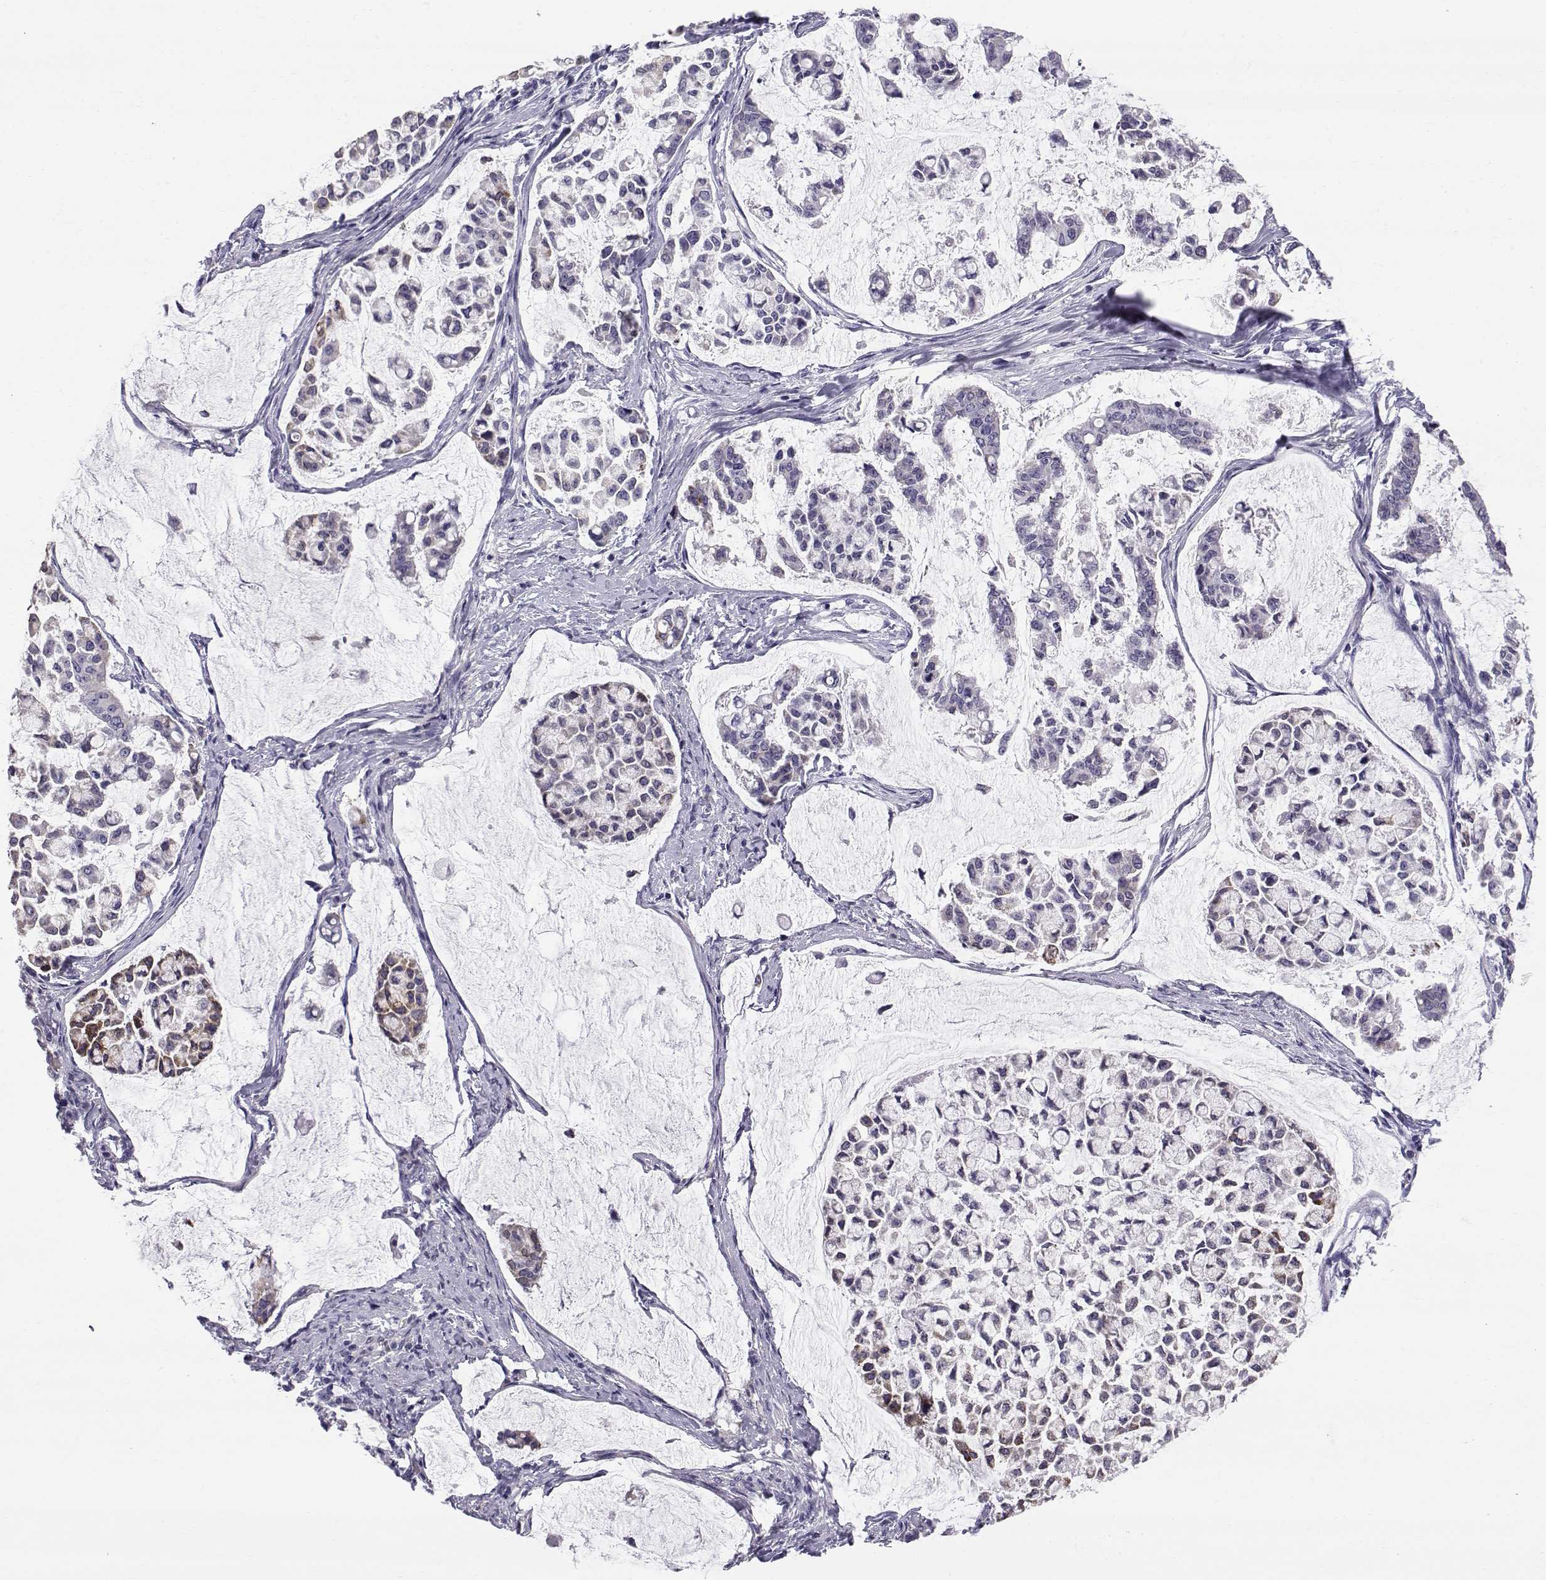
{"staining": {"intensity": "strong", "quantity": "<25%", "location": "cytoplasmic/membranous"}, "tissue": "stomach cancer", "cell_type": "Tumor cells", "image_type": "cancer", "snomed": [{"axis": "morphology", "description": "Adenocarcinoma, NOS"}, {"axis": "topography", "description": "Stomach"}], "caption": "Human stomach adenocarcinoma stained with a protein marker exhibits strong staining in tumor cells.", "gene": "RNASE12", "patient": {"sex": "male", "age": 82}}